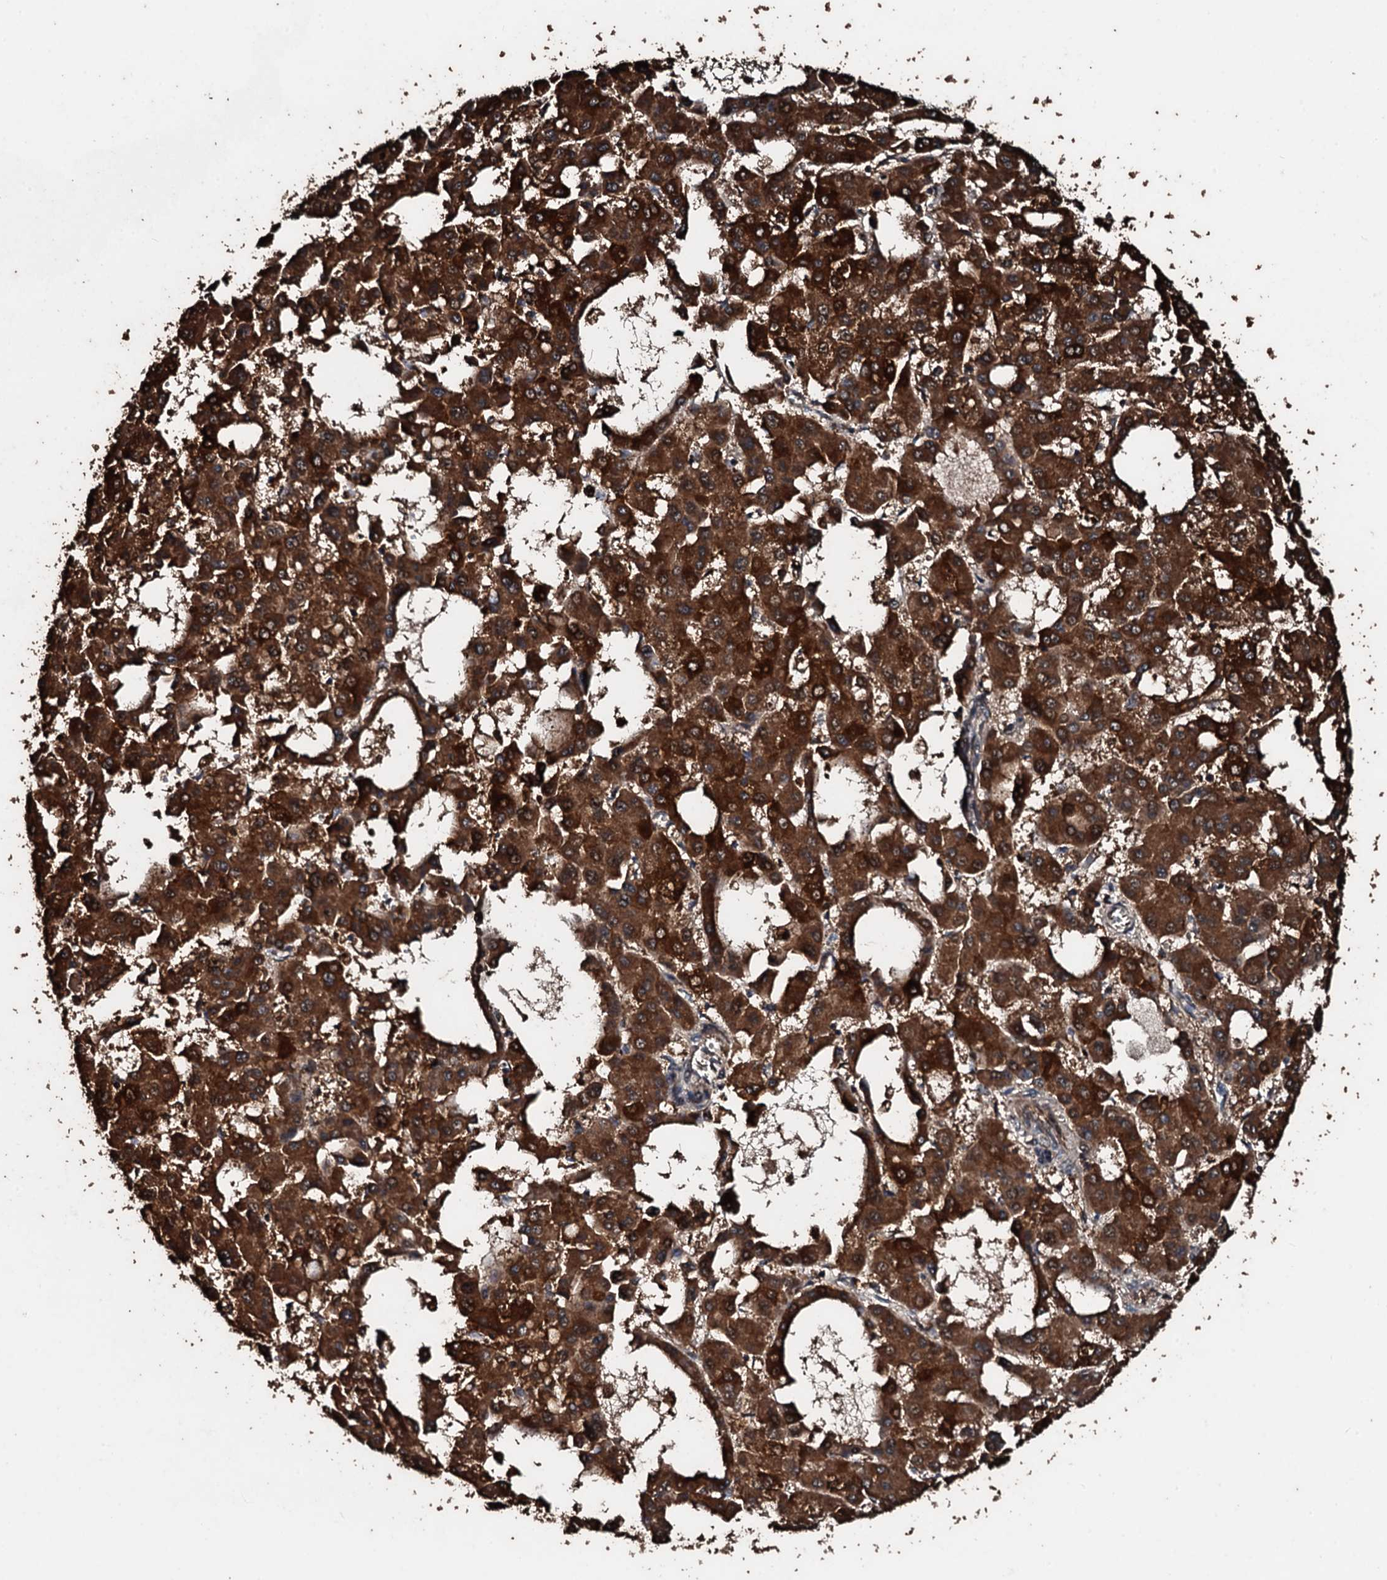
{"staining": {"intensity": "strong", "quantity": ">75%", "location": "cytoplasmic/membranous"}, "tissue": "liver cancer", "cell_type": "Tumor cells", "image_type": "cancer", "snomed": [{"axis": "morphology", "description": "Carcinoma, Hepatocellular, NOS"}, {"axis": "topography", "description": "Liver"}], "caption": "The micrograph shows immunohistochemical staining of hepatocellular carcinoma (liver). There is strong cytoplasmic/membranous expression is appreciated in about >75% of tumor cells. The staining was performed using DAB to visualize the protein expression in brown, while the nuclei were stained in blue with hematoxylin (Magnification: 20x).", "gene": "FAAP24", "patient": {"sex": "male", "age": 47}}